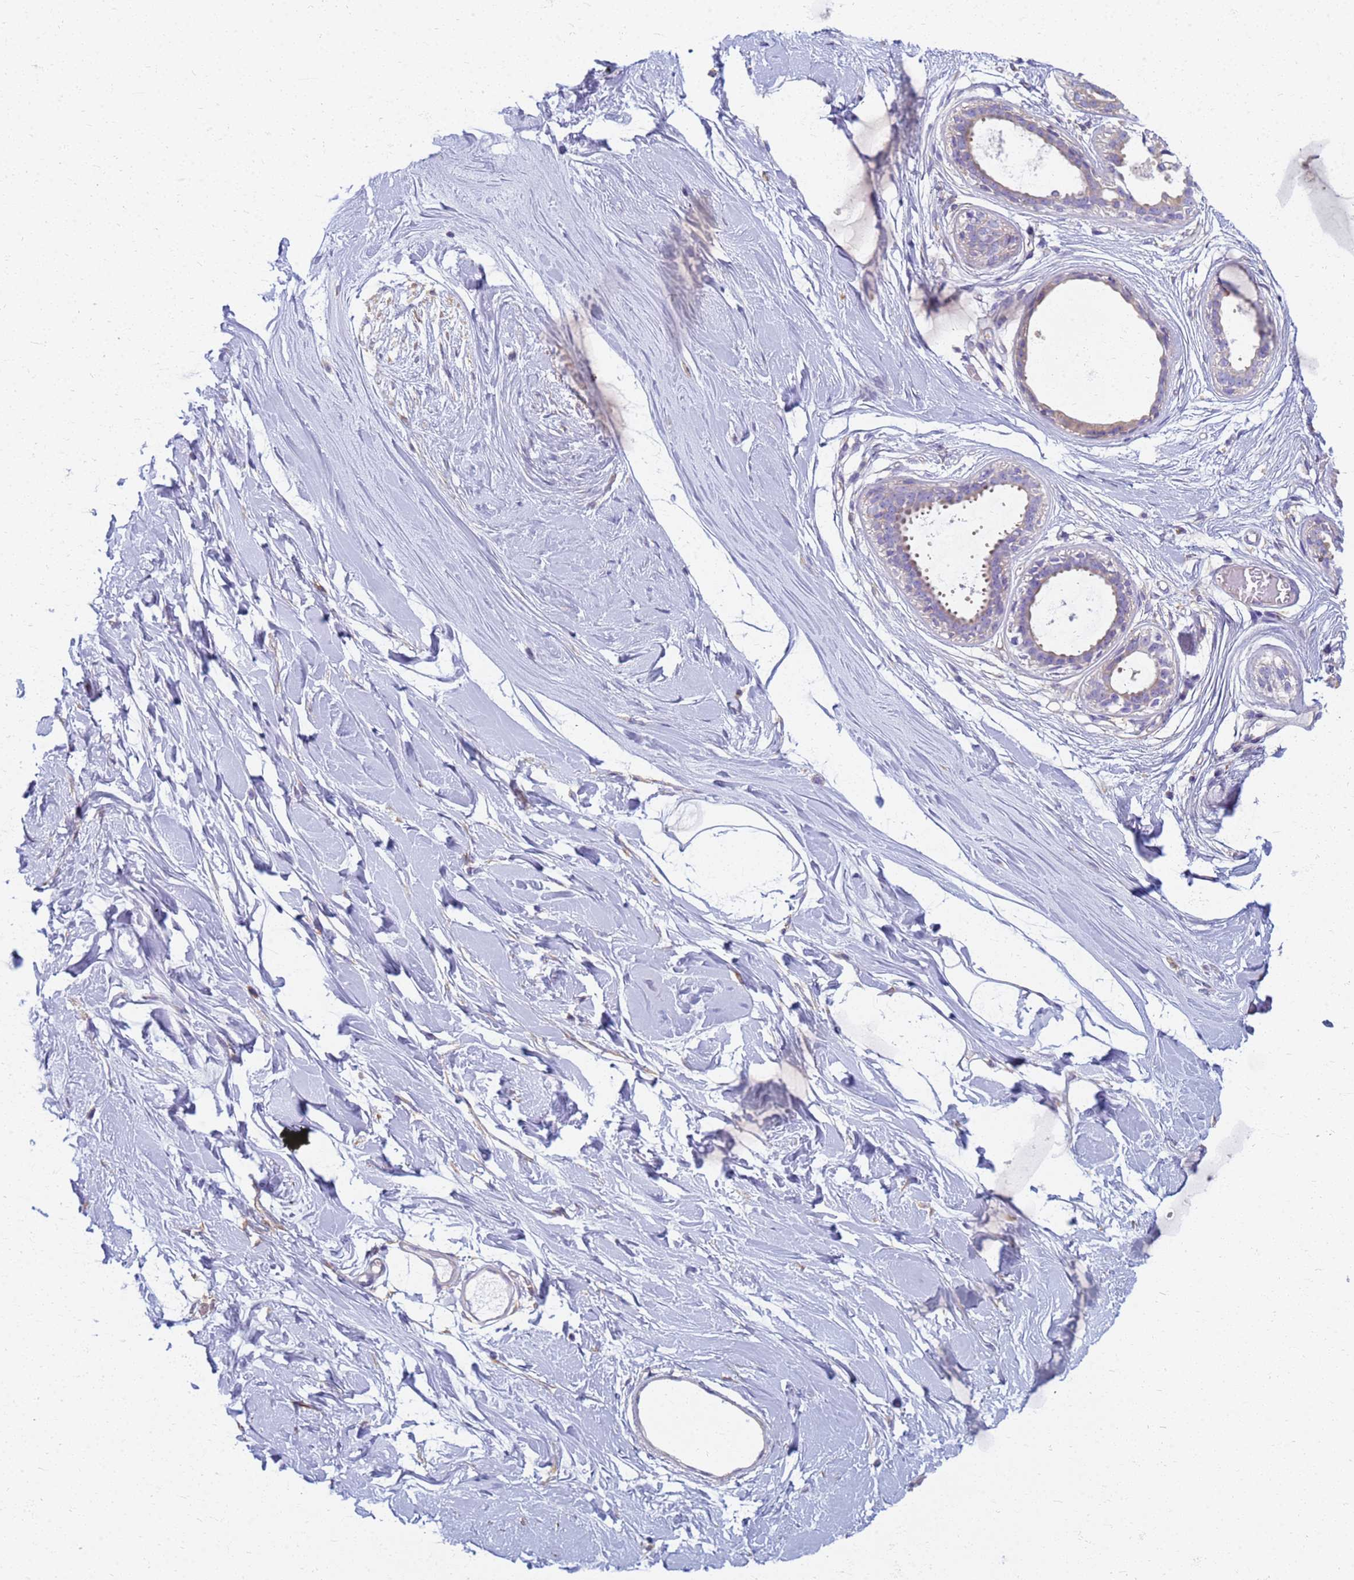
{"staining": {"intensity": "negative", "quantity": "none", "location": "none"}, "tissue": "breast", "cell_type": "Adipocytes", "image_type": "normal", "snomed": [{"axis": "morphology", "description": "Normal tissue, NOS"}, {"axis": "topography", "description": "Breast"}], "caption": "High magnification brightfield microscopy of normal breast stained with DAB (brown) and counterstained with hematoxylin (blue): adipocytes show no significant expression.", "gene": "EEA1", "patient": {"sex": "female", "age": 45}}